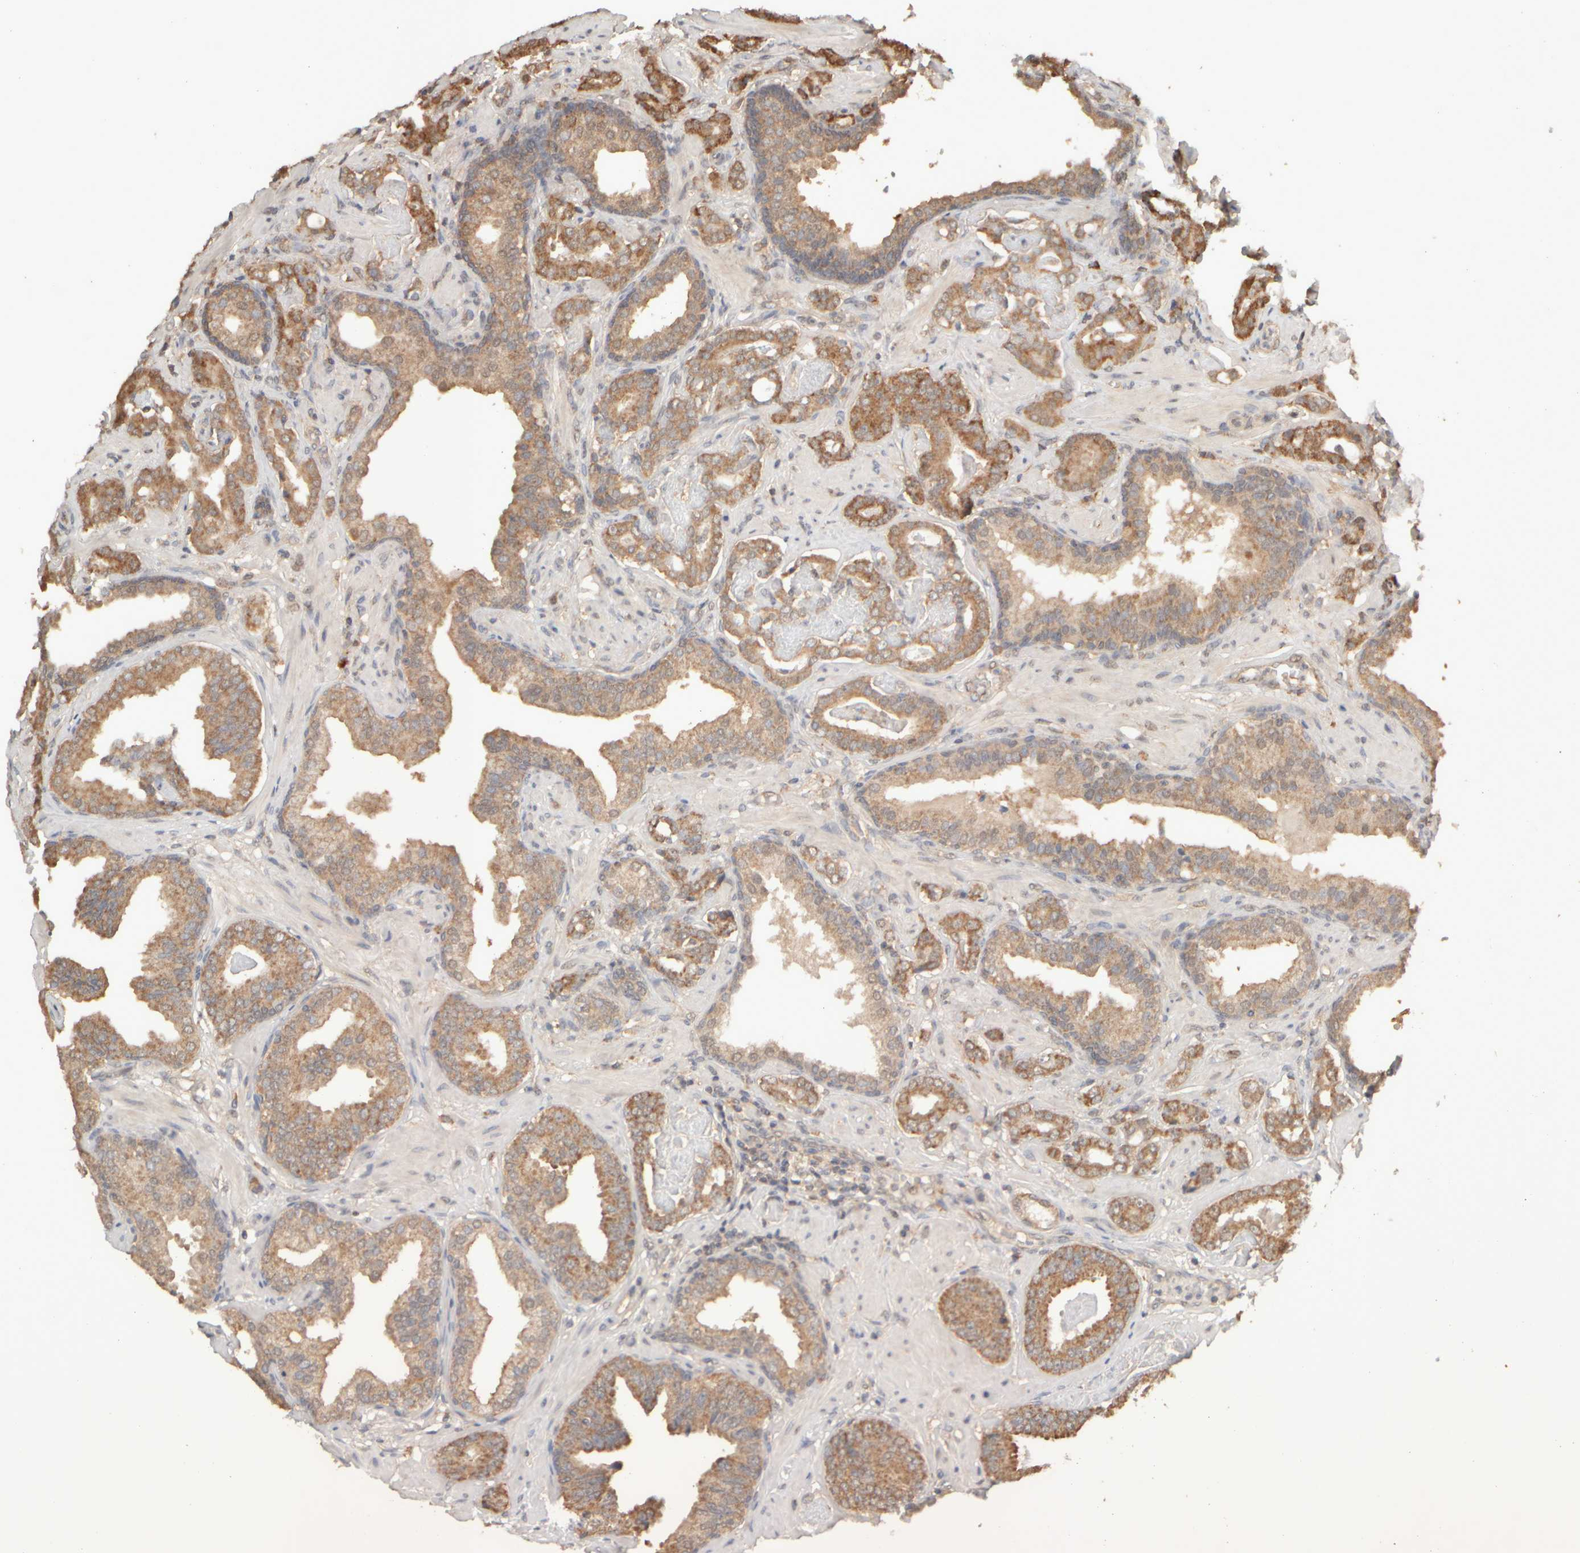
{"staining": {"intensity": "moderate", "quantity": ">75%", "location": "cytoplasmic/membranous"}, "tissue": "prostate cancer", "cell_type": "Tumor cells", "image_type": "cancer", "snomed": [{"axis": "morphology", "description": "Adenocarcinoma, Low grade"}, {"axis": "topography", "description": "Prostate"}], "caption": "High-power microscopy captured an immunohistochemistry (IHC) photomicrograph of prostate cancer, revealing moderate cytoplasmic/membranous positivity in approximately >75% of tumor cells.", "gene": "EIF2B3", "patient": {"sex": "male", "age": 53}}